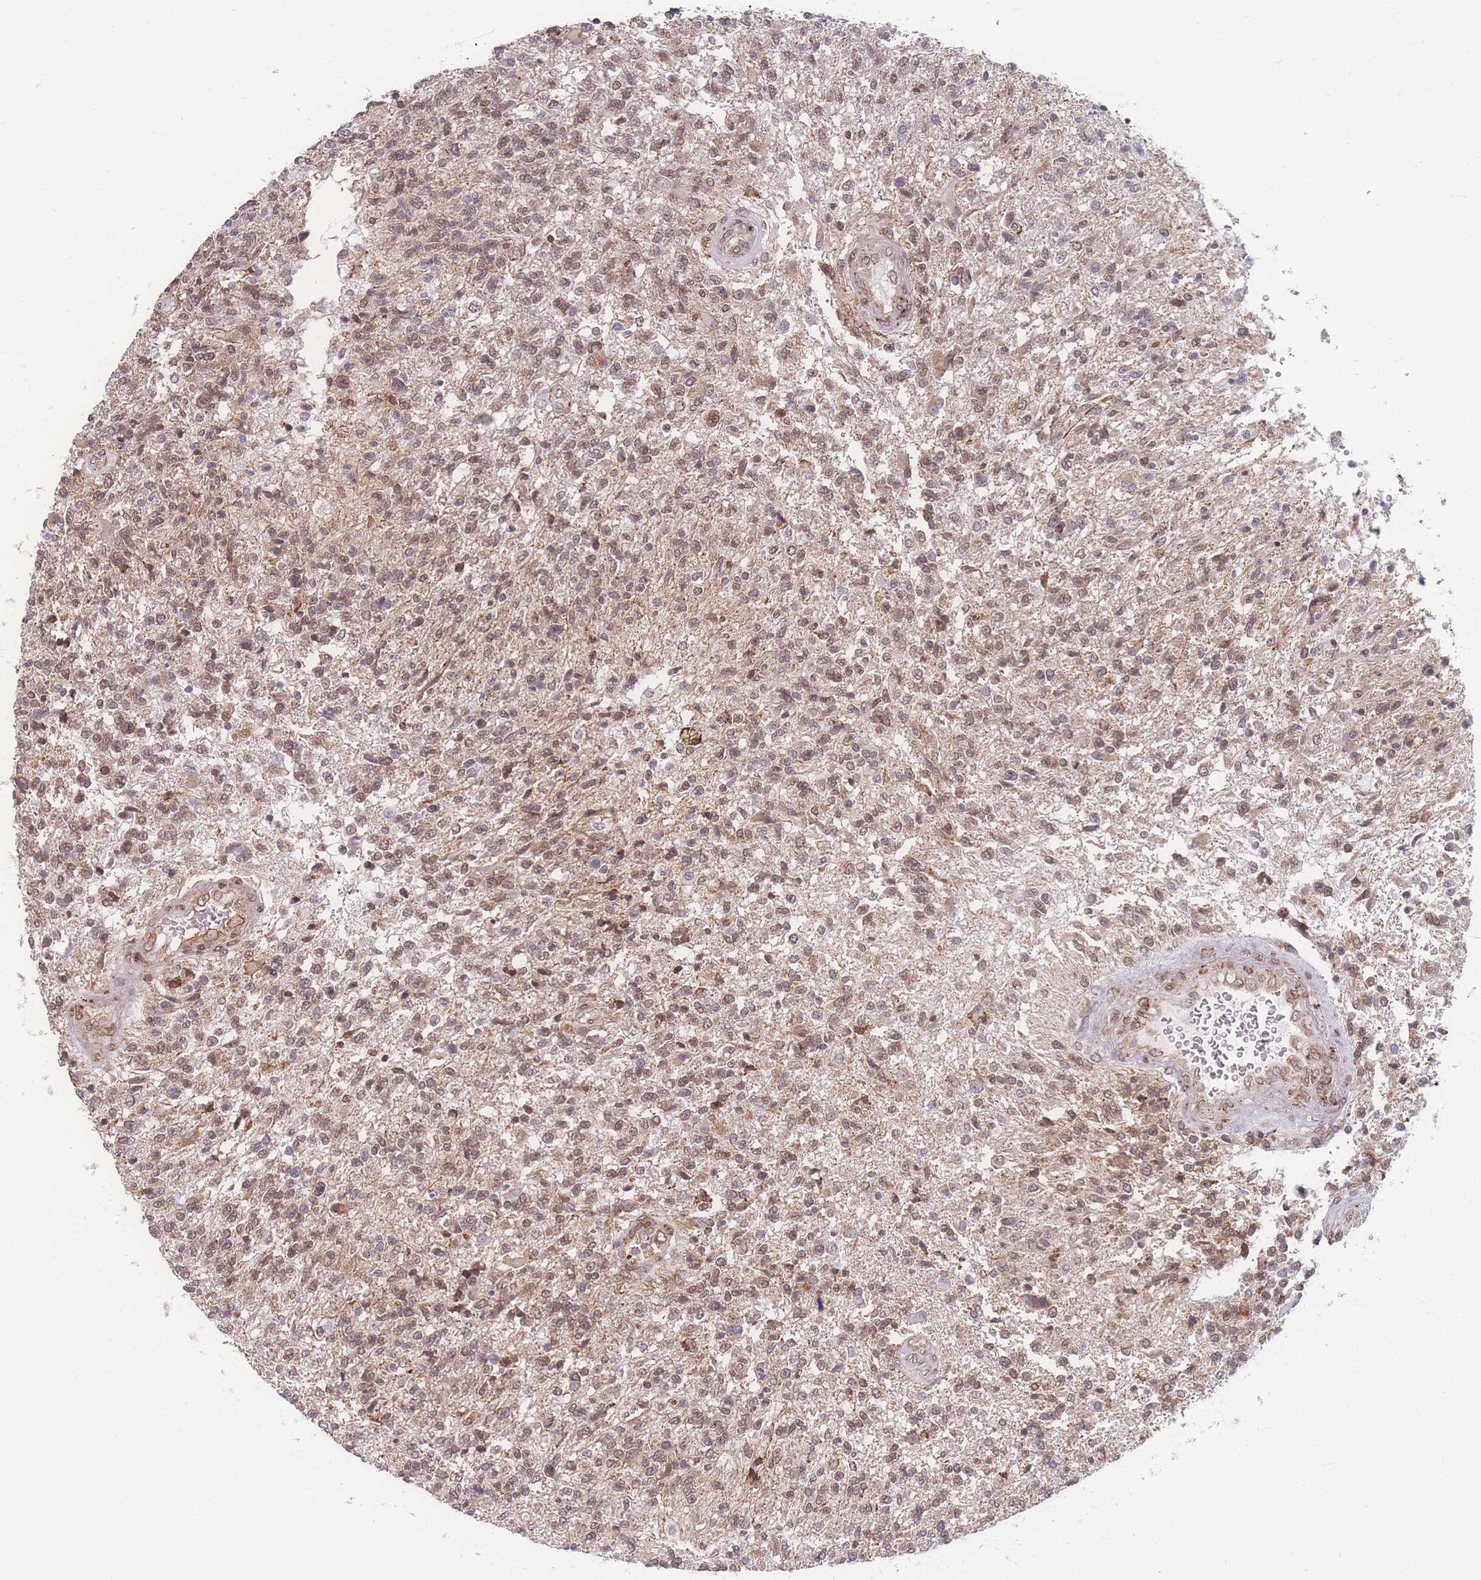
{"staining": {"intensity": "weak", "quantity": "25%-75%", "location": "nuclear"}, "tissue": "glioma", "cell_type": "Tumor cells", "image_type": "cancer", "snomed": [{"axis": "morphology", "description": "Glioma, malignant, High grade"}, {"axis": "topography", "description": "Brain"}], "caption": "Immunohistochemistry (IHC) histopathology image of neoplastic tissue: malignant glioma (high-grade) stained using IHC demonstrates low levels of weak protein expression localized specifically in the nuclear of tumor cells, appearing as a nuclear brown color.", "gene": "ZC3H13", "patient": {"sex": "male", "age": 56}}